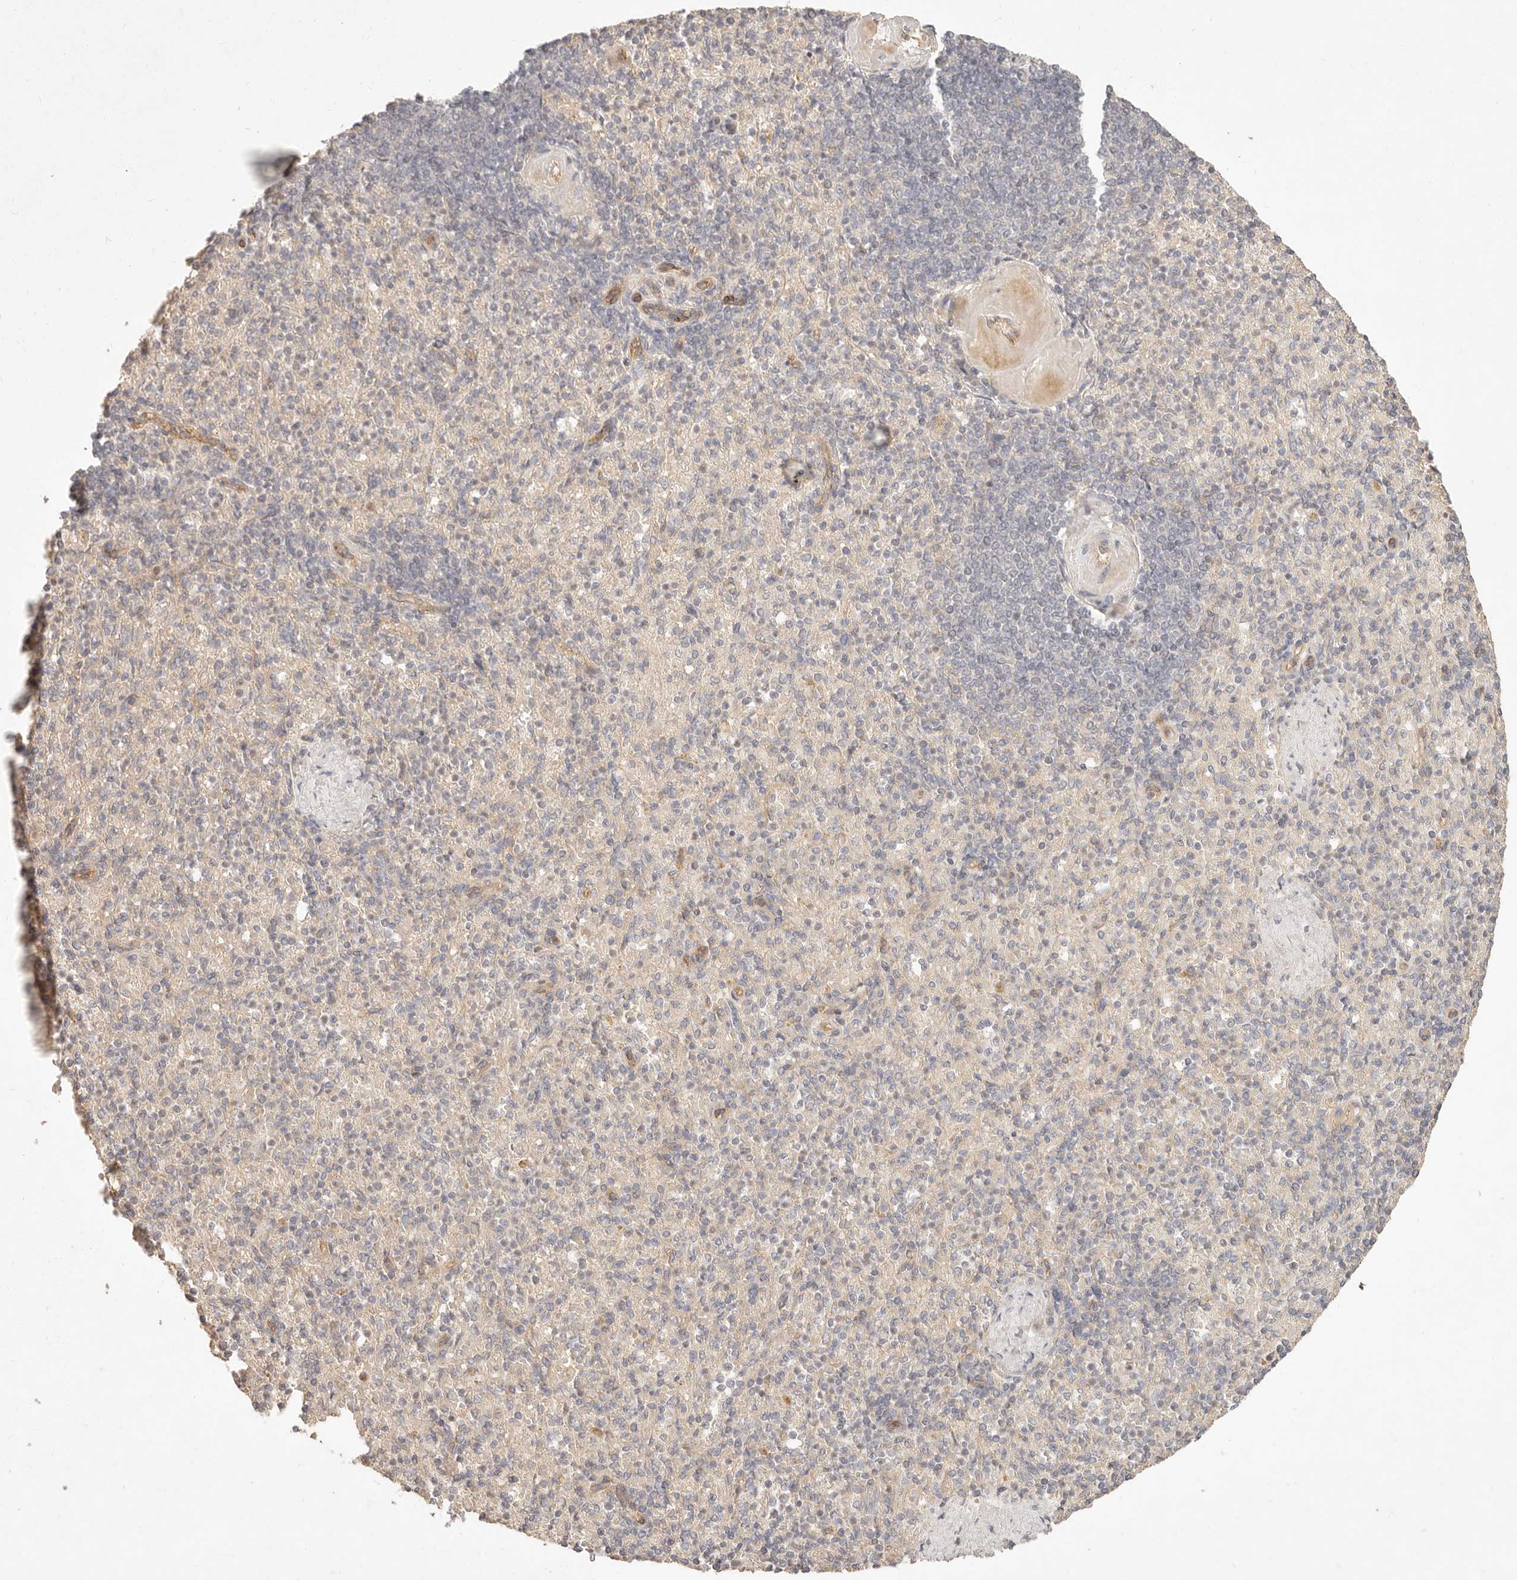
{"staining": {"intensity": "negative", "quantity": "none", "location": "none"}, "tissue": "spleen", "cell_type": "Cells in red pulp", "image_type": "normal", "snomed": [{"axis": "morphology", "description": "Normal tissue, NOS"}, {"axis": "topography", "description": "Spleen"}], "caption": "Immunohistochemical staining of benign human spleen displays no significant expression in cells in red pulp.", "gene": "PPP1R3B", "patient": {"sex": "female", "age": 74}}